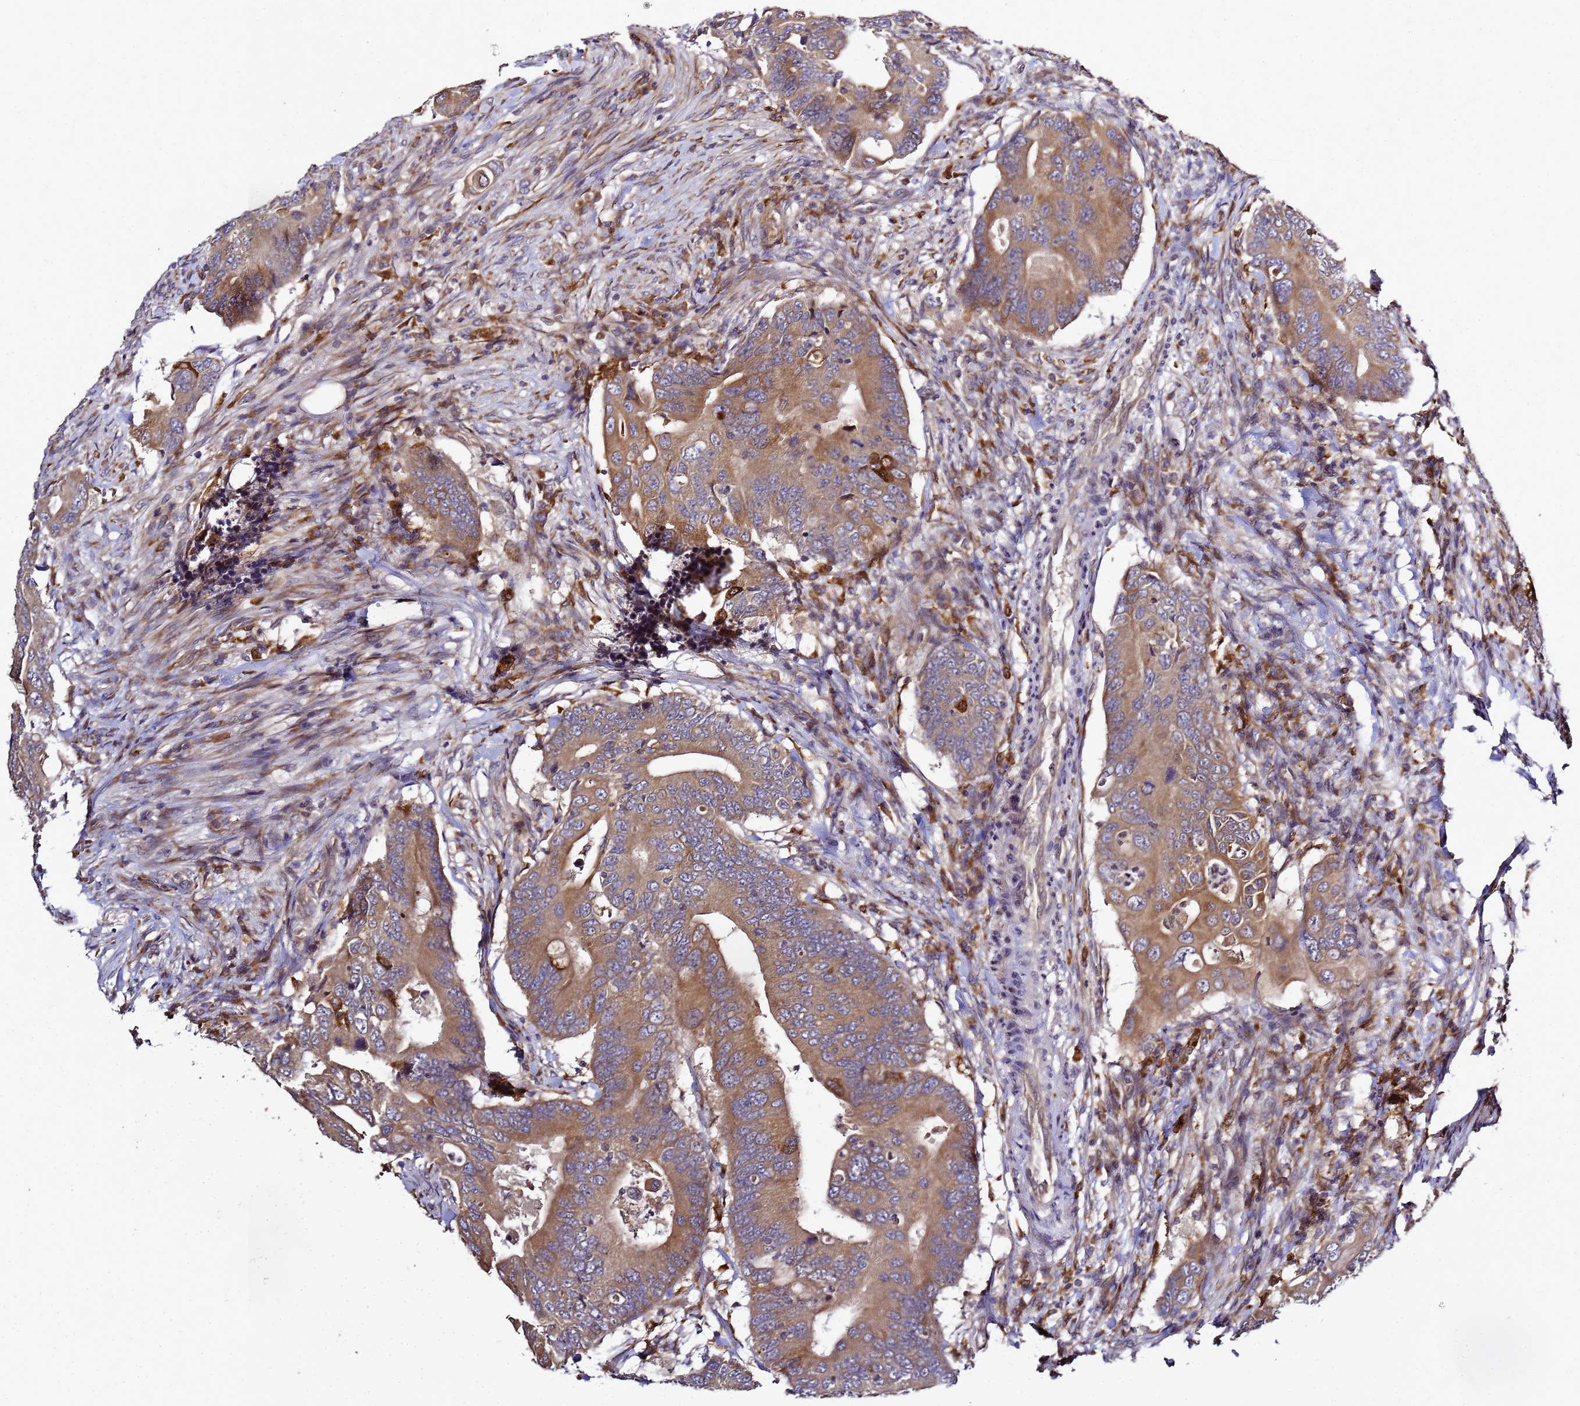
{"staining": {"intensity": "moderate", "quantity": ">75%", "location": "cytoplasmic/membranous"}, "tissue": "colorectal cancer", "cell_type": "Tumor cells", "image_type": "cancer", "snomed": [{"axis": "morphology", "description": "Adenocarcinoma, NOS"}, {"axis": "topography", "description": "Colon"}], "caption": "Immunohistochemical staining of colorectal cancer displays medium levels of moderate cytoplasmic/membranous staining in approximately >75% of tumor cells. (IHC, brightfield microscopy, high magnification).", "gene": "ADPGK", "patient": {"sex": "male", "age": 71}}